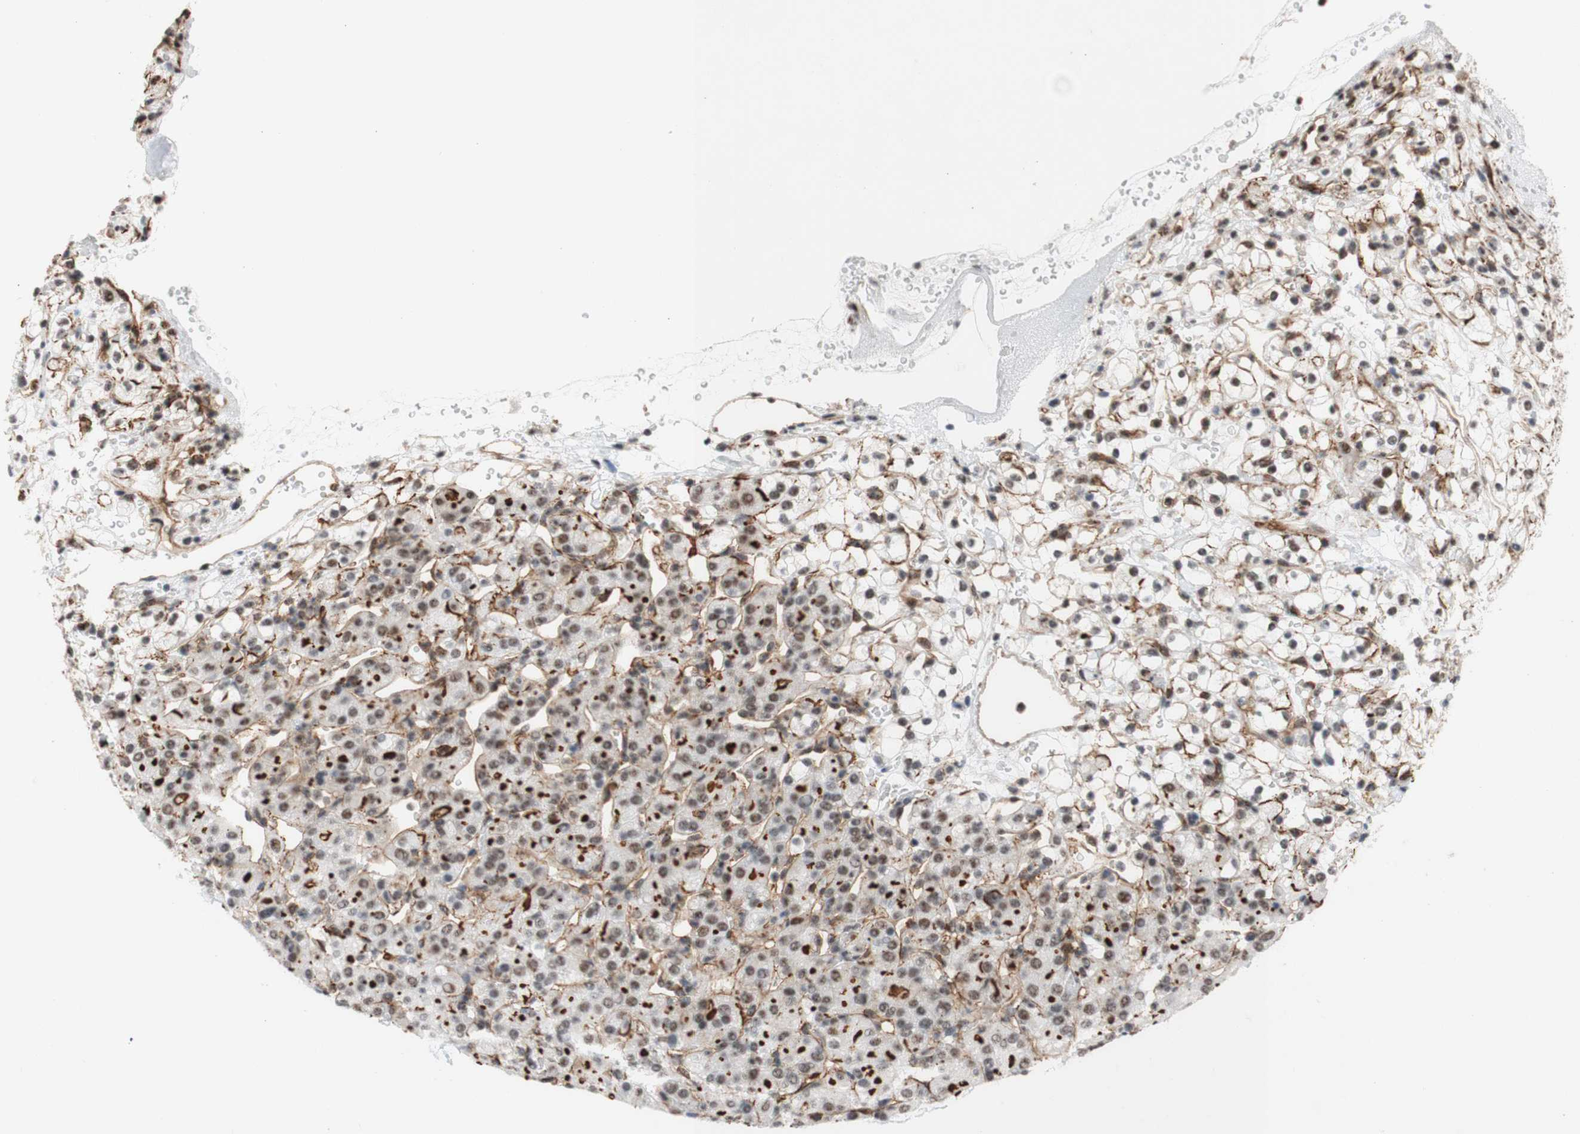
{"staining": {"intensity": "weak", "quantity": ">75%", "location": "nuclear"}, "tissue": "renal cancer", "cell_type": "Tumor cells", "image_type": "cancer", "snomed": [{"axis": "morphology", "description": "Adenocarcinoma, NOS"}, {"axis": "topography", "description": "Kidney"}], "caption": "Renal cancer (adenocarcinoma) stained with a protein marker reveals weak staining in tumor cells.", "gene": "SAP18", "patient": {"sex": "male", "age": 61}}